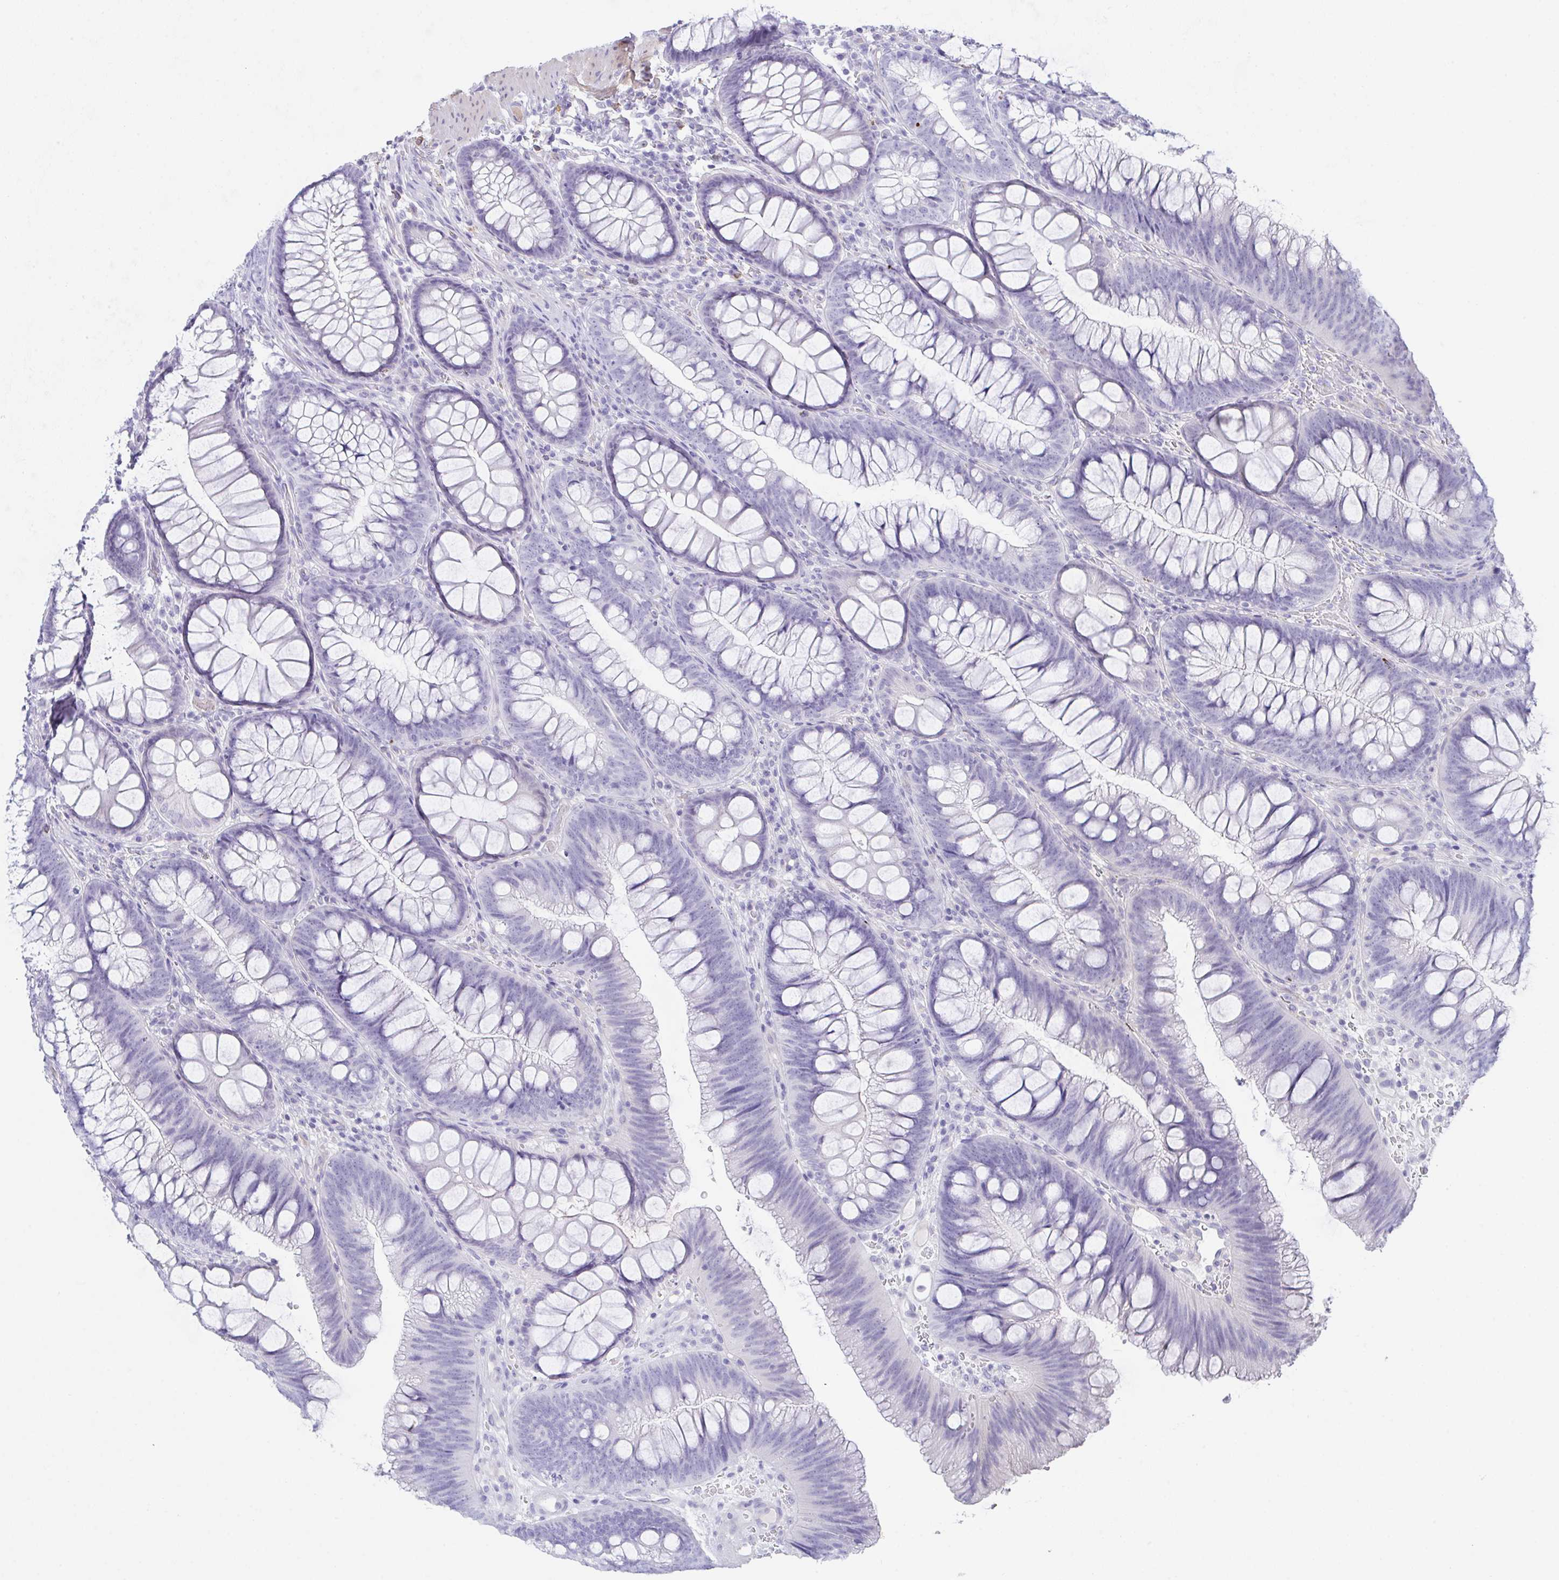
{"staining": {"intensity": "negative", "quantity": "none", "location": "none"}, "tissue": "colon", "cell_type": "Endothelial cells", "image_type": "normal", "snomed": [{"axis": "morphology", "description": "Normal tissue, NOS"}, {"axis": "morphology", "description": "Adenoma, NOS"}, {"axis": "topography", "description": "Soft tissue"}, {"axis": "topography", "description": "Colon"}], "caption": "Endothelial cells are negative for protein expression in normal human colon. (Immunohistochemistry (ihc), brightfield microscopy, high magnification).", "gene": "KMT2E", "patient": {"sex": "male", "age": 47}}